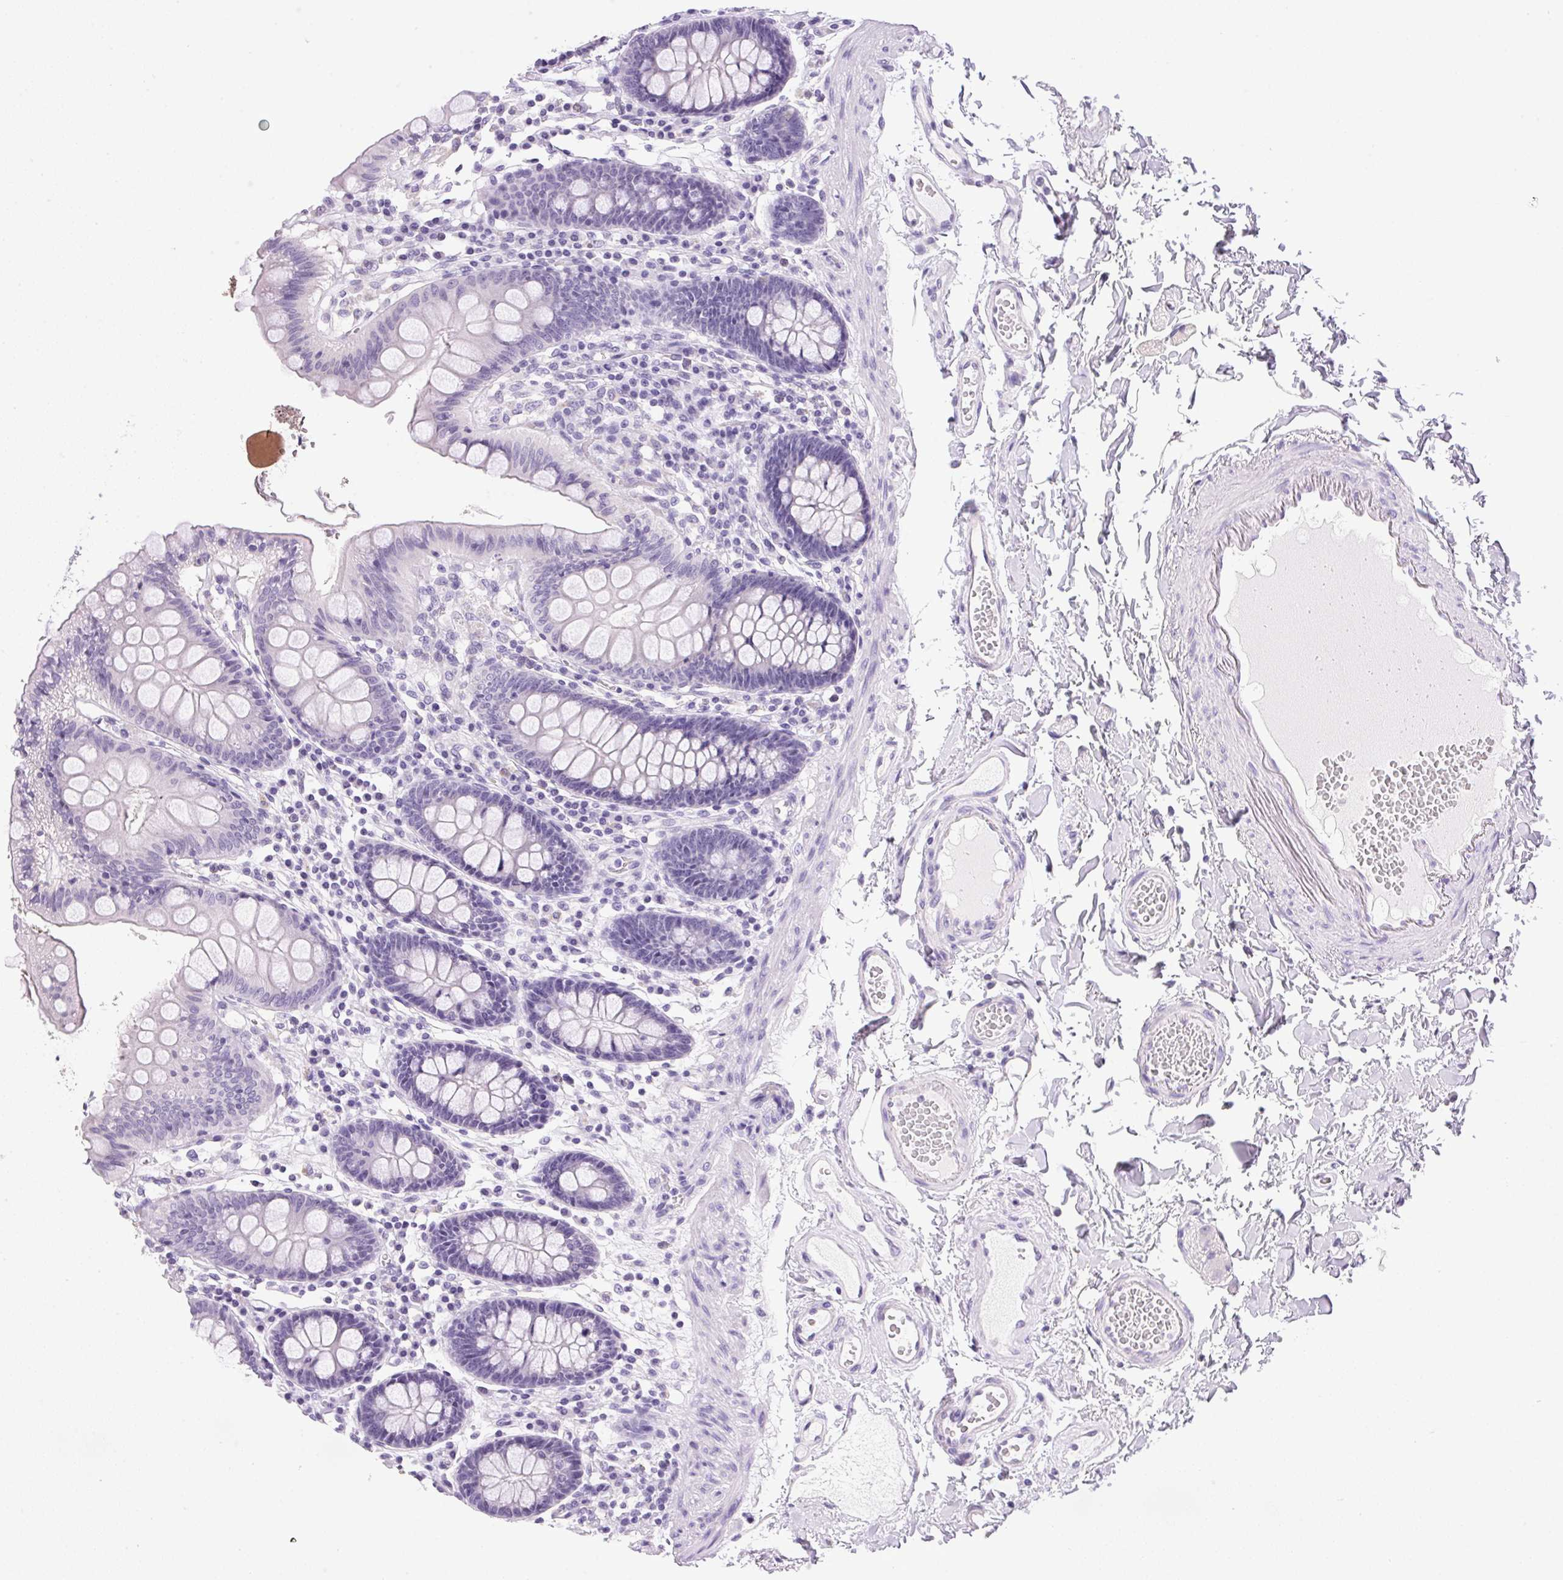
{"staining": {"intensity": "negative", "quantity": "none", "location": "none"}, "tissue": "colon", "cell_type": "Endothelial cells", "image_type": "normal", "snomed": [{"axis": "morphology", "description": "Normal tissue, NOS"}, {"axis": "topography", "description": "Colon"}], "caption": "Immunohistochemistry (IHC) photomicrograph of benign colon: human colon stained with DAB exhibits no significant protein staining in endothelial cells. Nuclei are stained in blue.", "gene": "ATP6V0A4", "patient": {"sex": "male", "age": 84}}